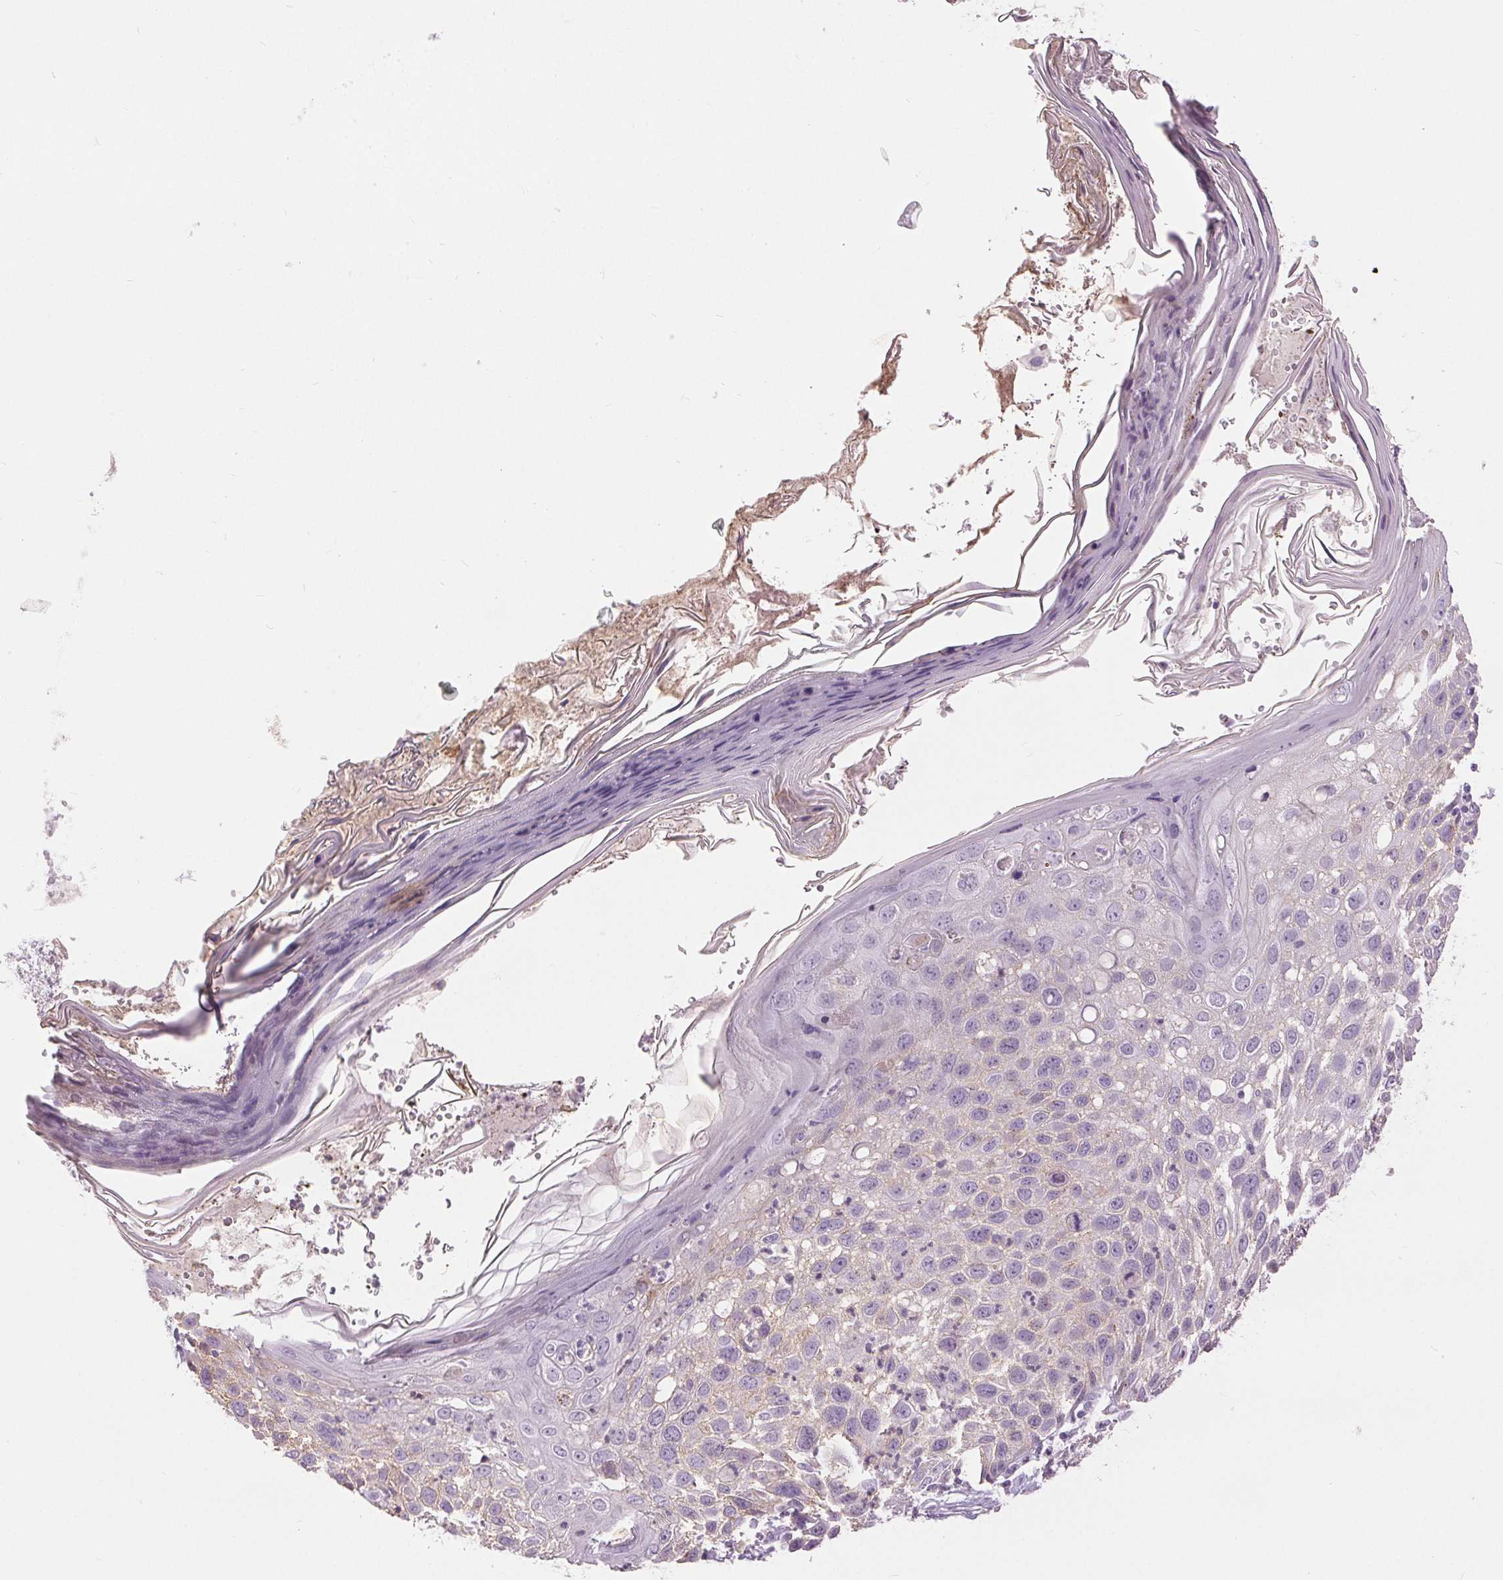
{"staining": {"intensity": "negative", "quantity": "none", "location": "none"}, "tissue": "skin cancer", "cell_type": "Tumor cells", "image_type": "cancer", "snomed": [{"axis": "morphology", "description": "Squamous cell carcinoma, NOS"}, {"axis": "topography", "description": "Skin"}], "caption": "The micrograph reveals no staining of tumor cells in skin cancer (squamous cell carcinoma).", "gene": "DSG3", "patient": {"sex": "female", "age": 87}}